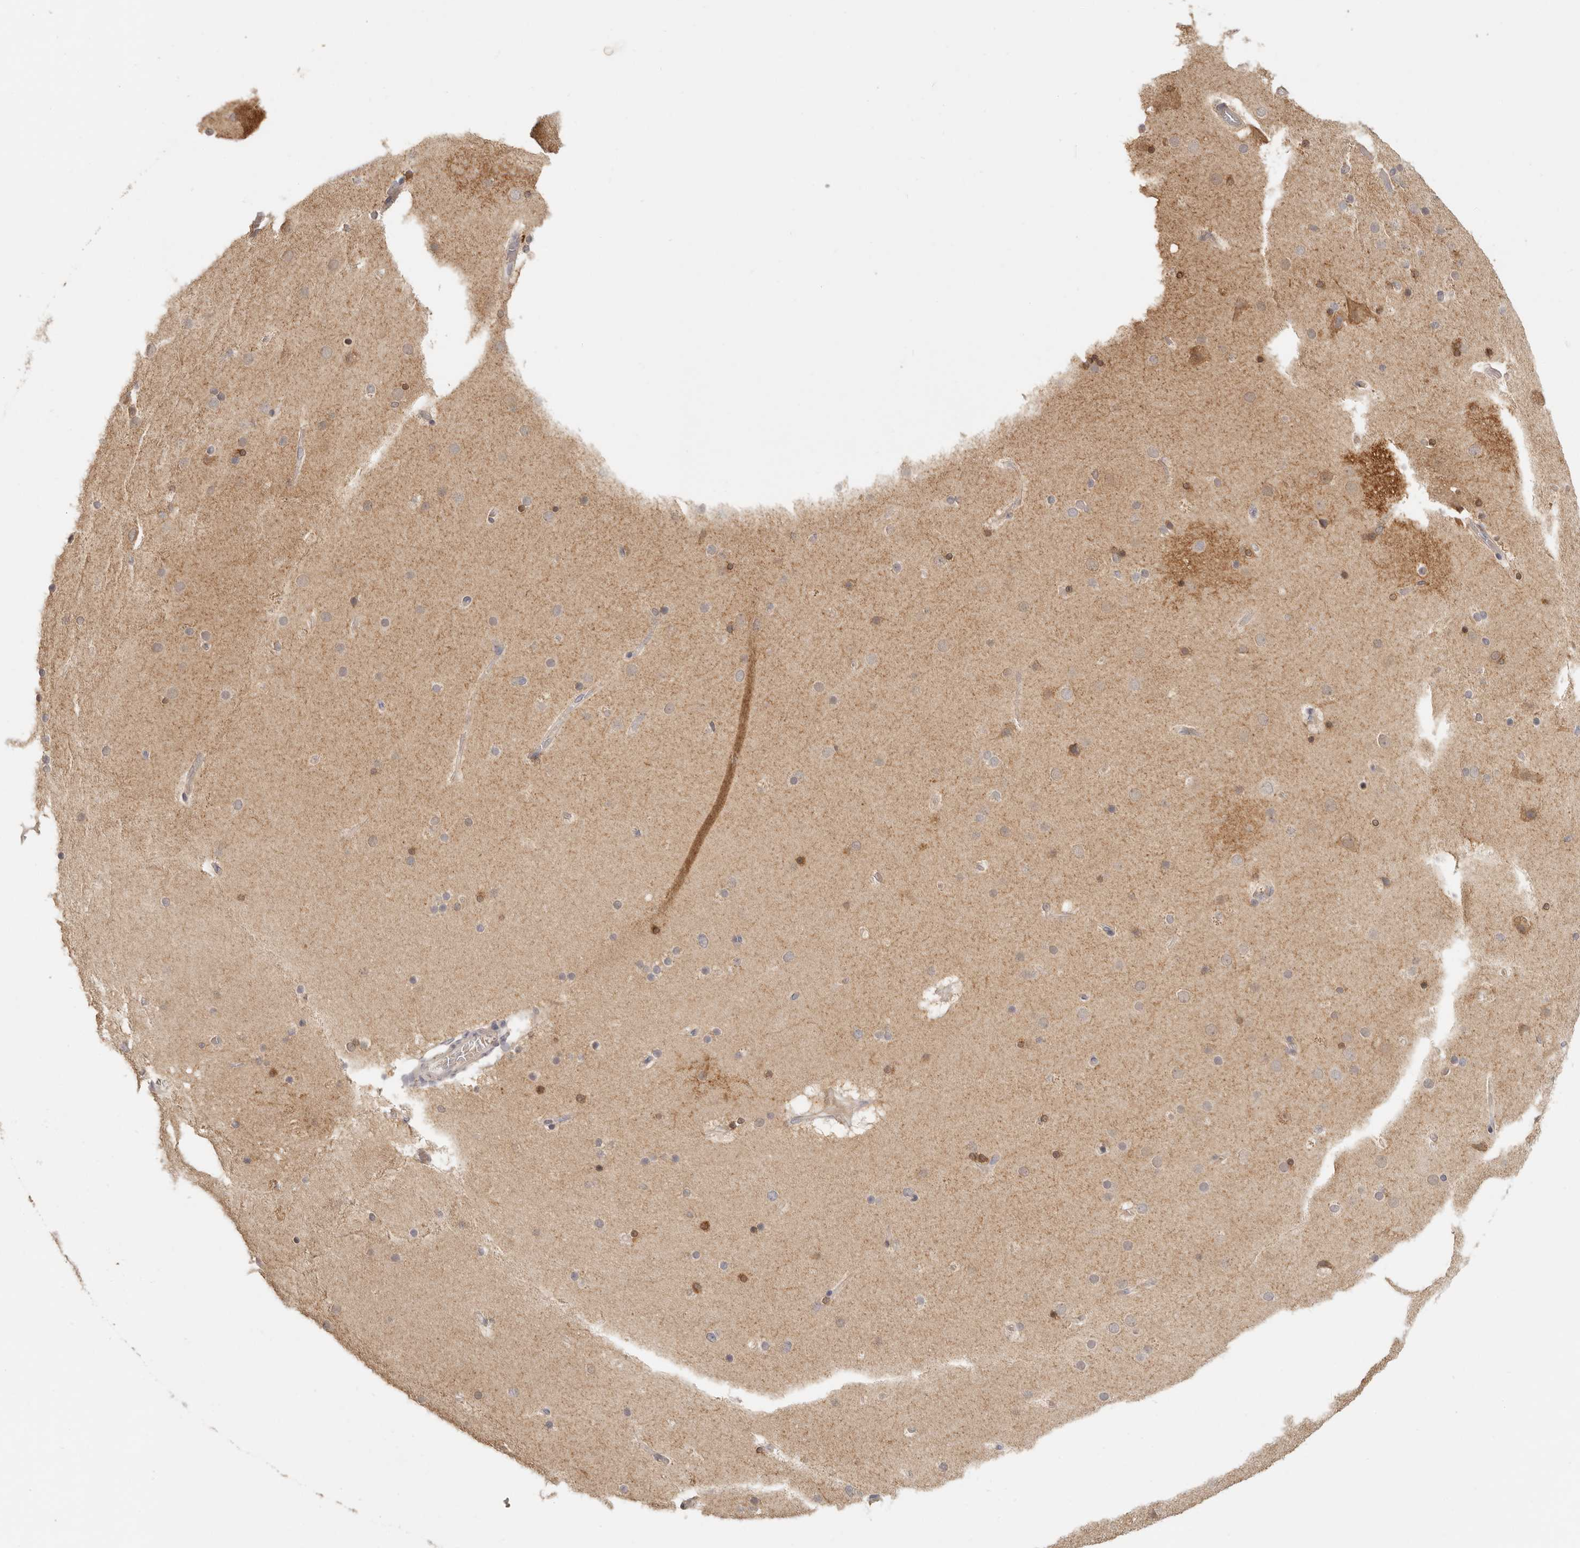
{"staining": {"intensity": "negative", "quantity": "none", "location": "none"}, "tissue": "cerebral cortex", "cell_type": "Endothelial cells", "image_type": "normal", "snomed": [{"axis": "morphology", "description": "Normal tissue, NOS"}, {"axis": "topography", "description": "Cerebral cortex"}], "caption": "Micrograph shows no protein expression in endothelial cells of normal cerebral cortex. Nuclei are stained in blue.", "gene": "CSK", "patient": {"sex": "male", "age": 57}}